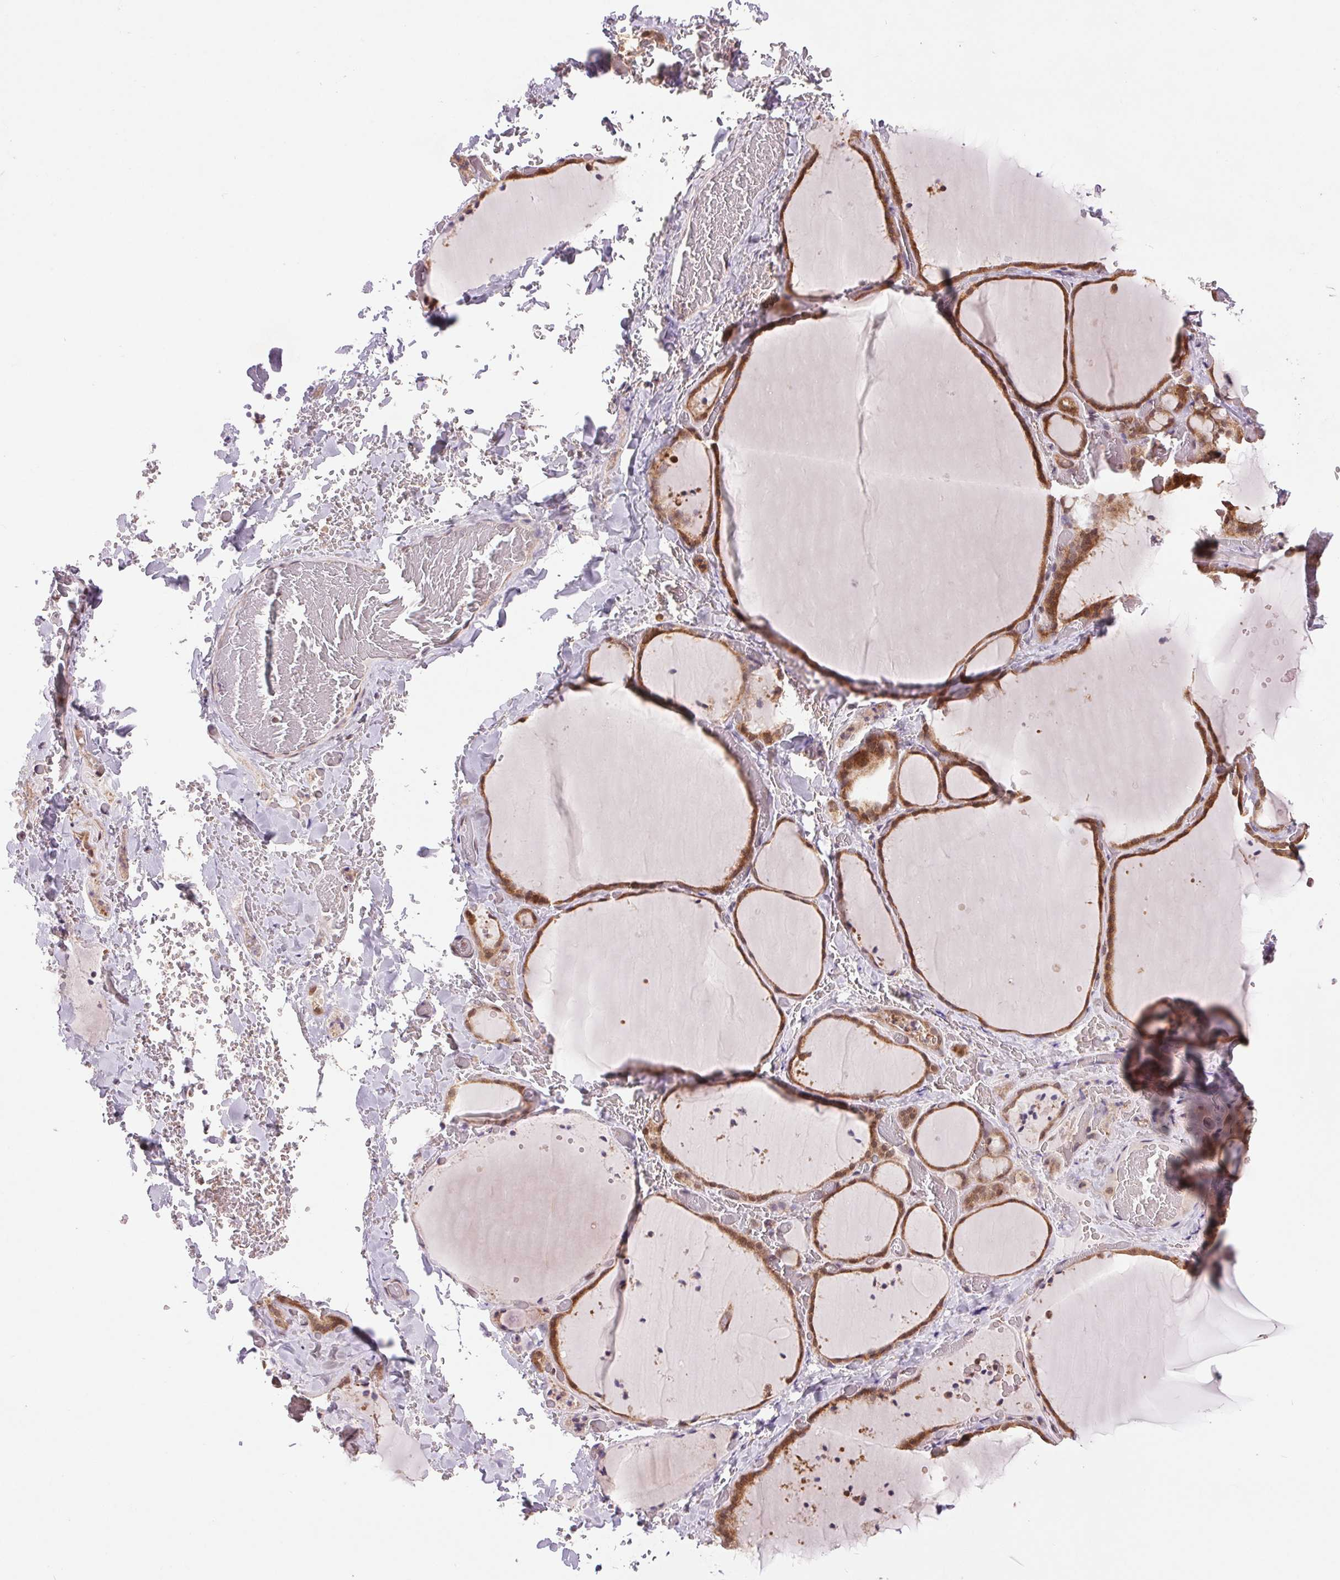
{"staining": {"intensity": "moderate", "quantity": ">75%", "location": "cytoplasmic/membranous,nuclear"}, "tissue": "thyroid gland", "cell_type": "Glandular cells", "image_type": "normal", "snomed": [{"axis": "morphology", "description": "Normal tissue, NOS"}, {"axis": "topography", "description": "Thyroid gland"}], "caption": "IHC histopathology image of normal thyroid gland: thyroid gland stained using immunohistochemistry displays medium levels of moderate protein expression localized specifically in the cytoplasmic/membranous,nuclear of glandular cells, appearing as a cytoplasmic/membranous,nuclear brown color.", "gene": "BTF3L4", "patient": {"sex": "female", "age": 36}}